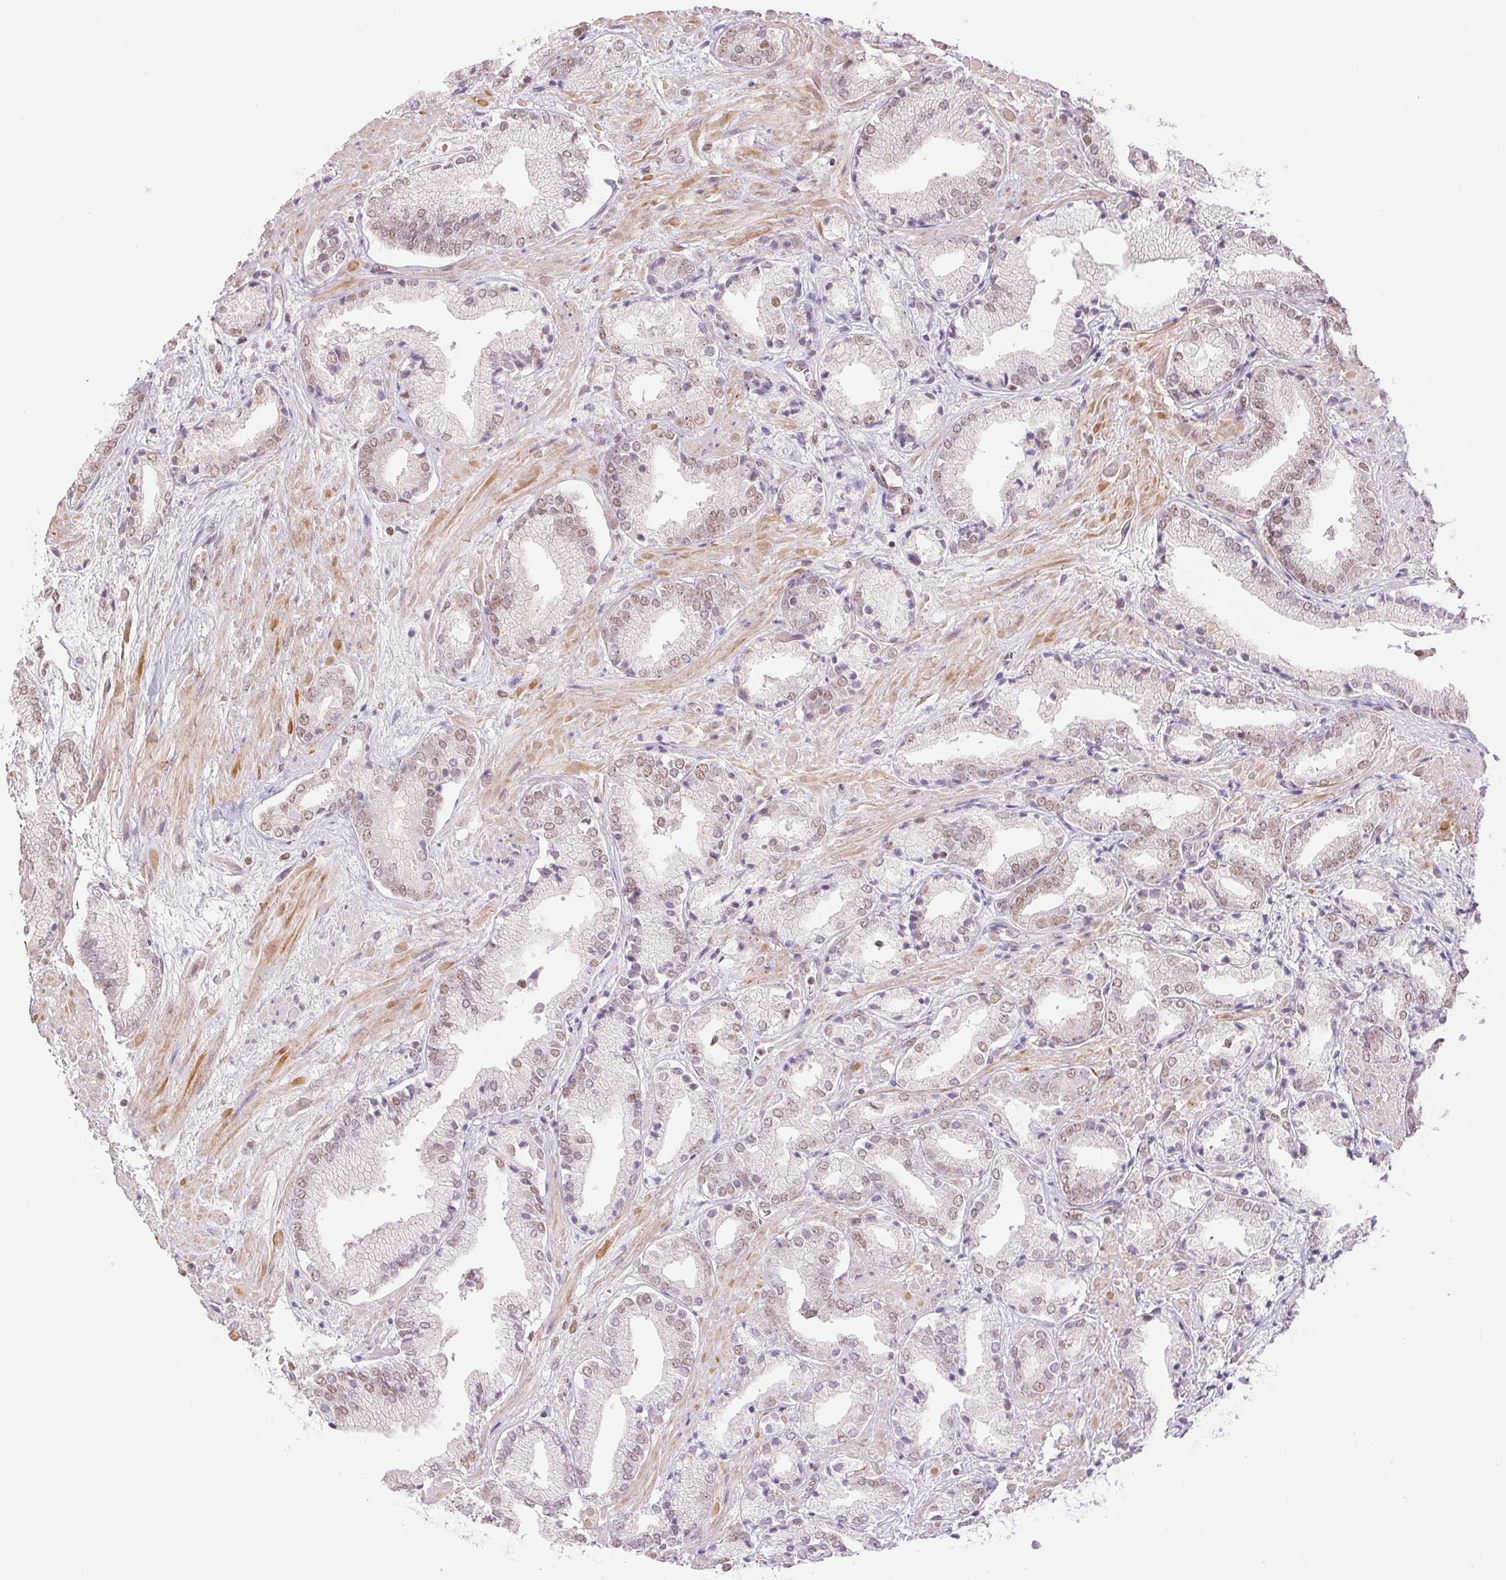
{"staining": {"intensity": "moderate", "quantity": "25%-75%", "location": "nuclear"}, "tissue": "prostate cancer", "cell_type": "Tumor cells", "image_type": "cancer", "snomed": [{"axis": "morphology", "description": "Adenocarcinoma, High grade"}, {"axis": "topography", "description": "Prostate"}], "caption": "A medium amount of moderate nuclear staining is seen in approximately 25%-75% of tumor cells in adenocarcinoma (high-grade) (prostate) tissue. The staining was performed using DAB (3,3'-diaminobenzidine), with brown indicating positive protein expression. Nuclei are stained blue with hematoxylin.", "gene": "RPRD1B", "patient": {"sex": "male", "age": 56}}